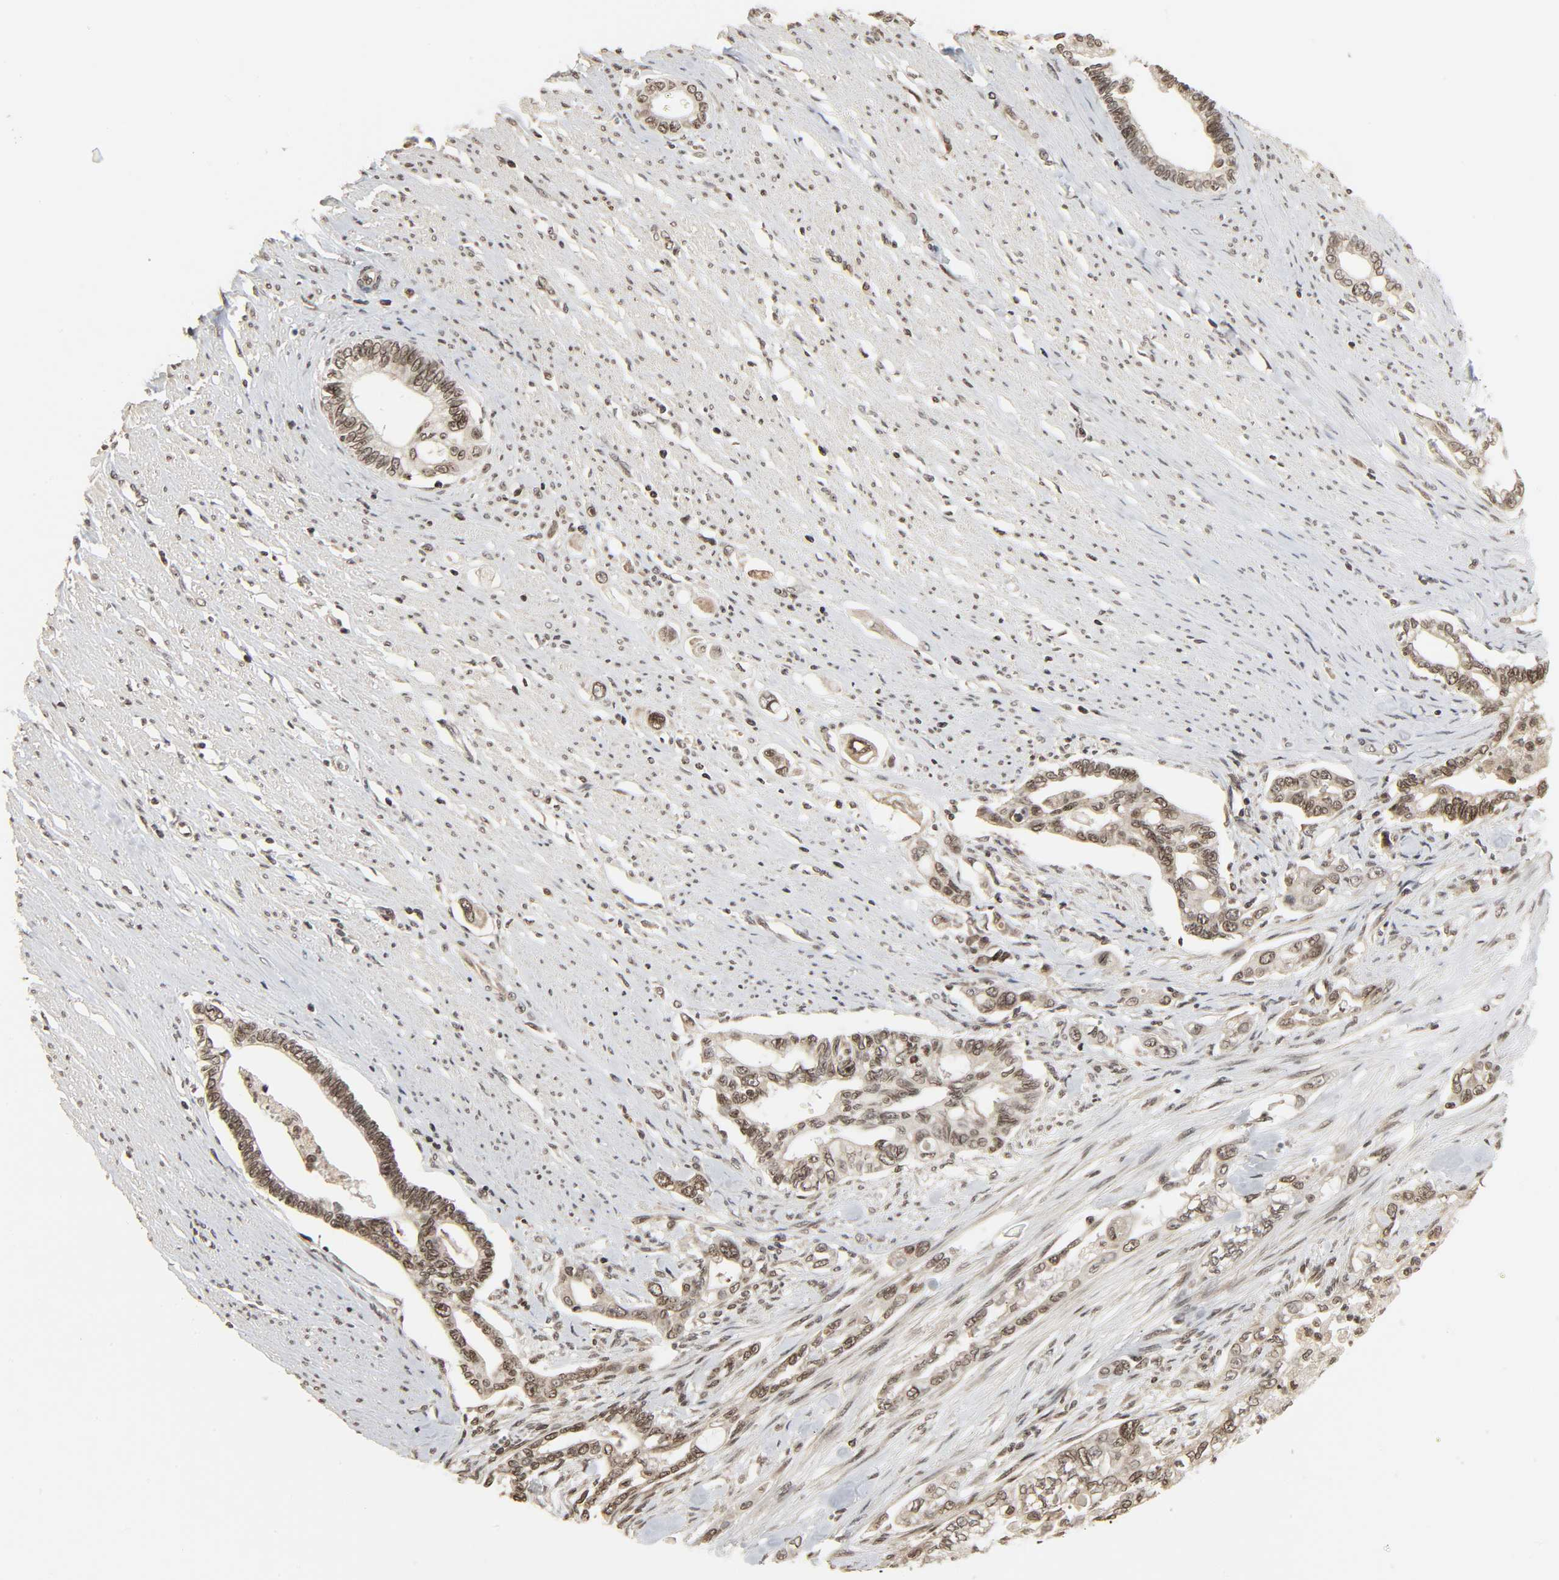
{"staining": {"intensity": "weak", "quantity": "<25%", "location": "cytoplasmic/membranous,nuclear"}, "tissue": "pancreatic cancer", "cell_type": "Tumor cells", "image_type": "cancer", "snomed": [{"axis": "morphology", "description": "Normal tissue, NOS"}, {"axis": "topography", "description": "Pancreas"}], "caption": "Pancreatic cancer was stained to show a protein in brown. There is no significant staining in tumor cells.", "gene": "XRCC1", "patient": {"sex": "male", "age": 42}}